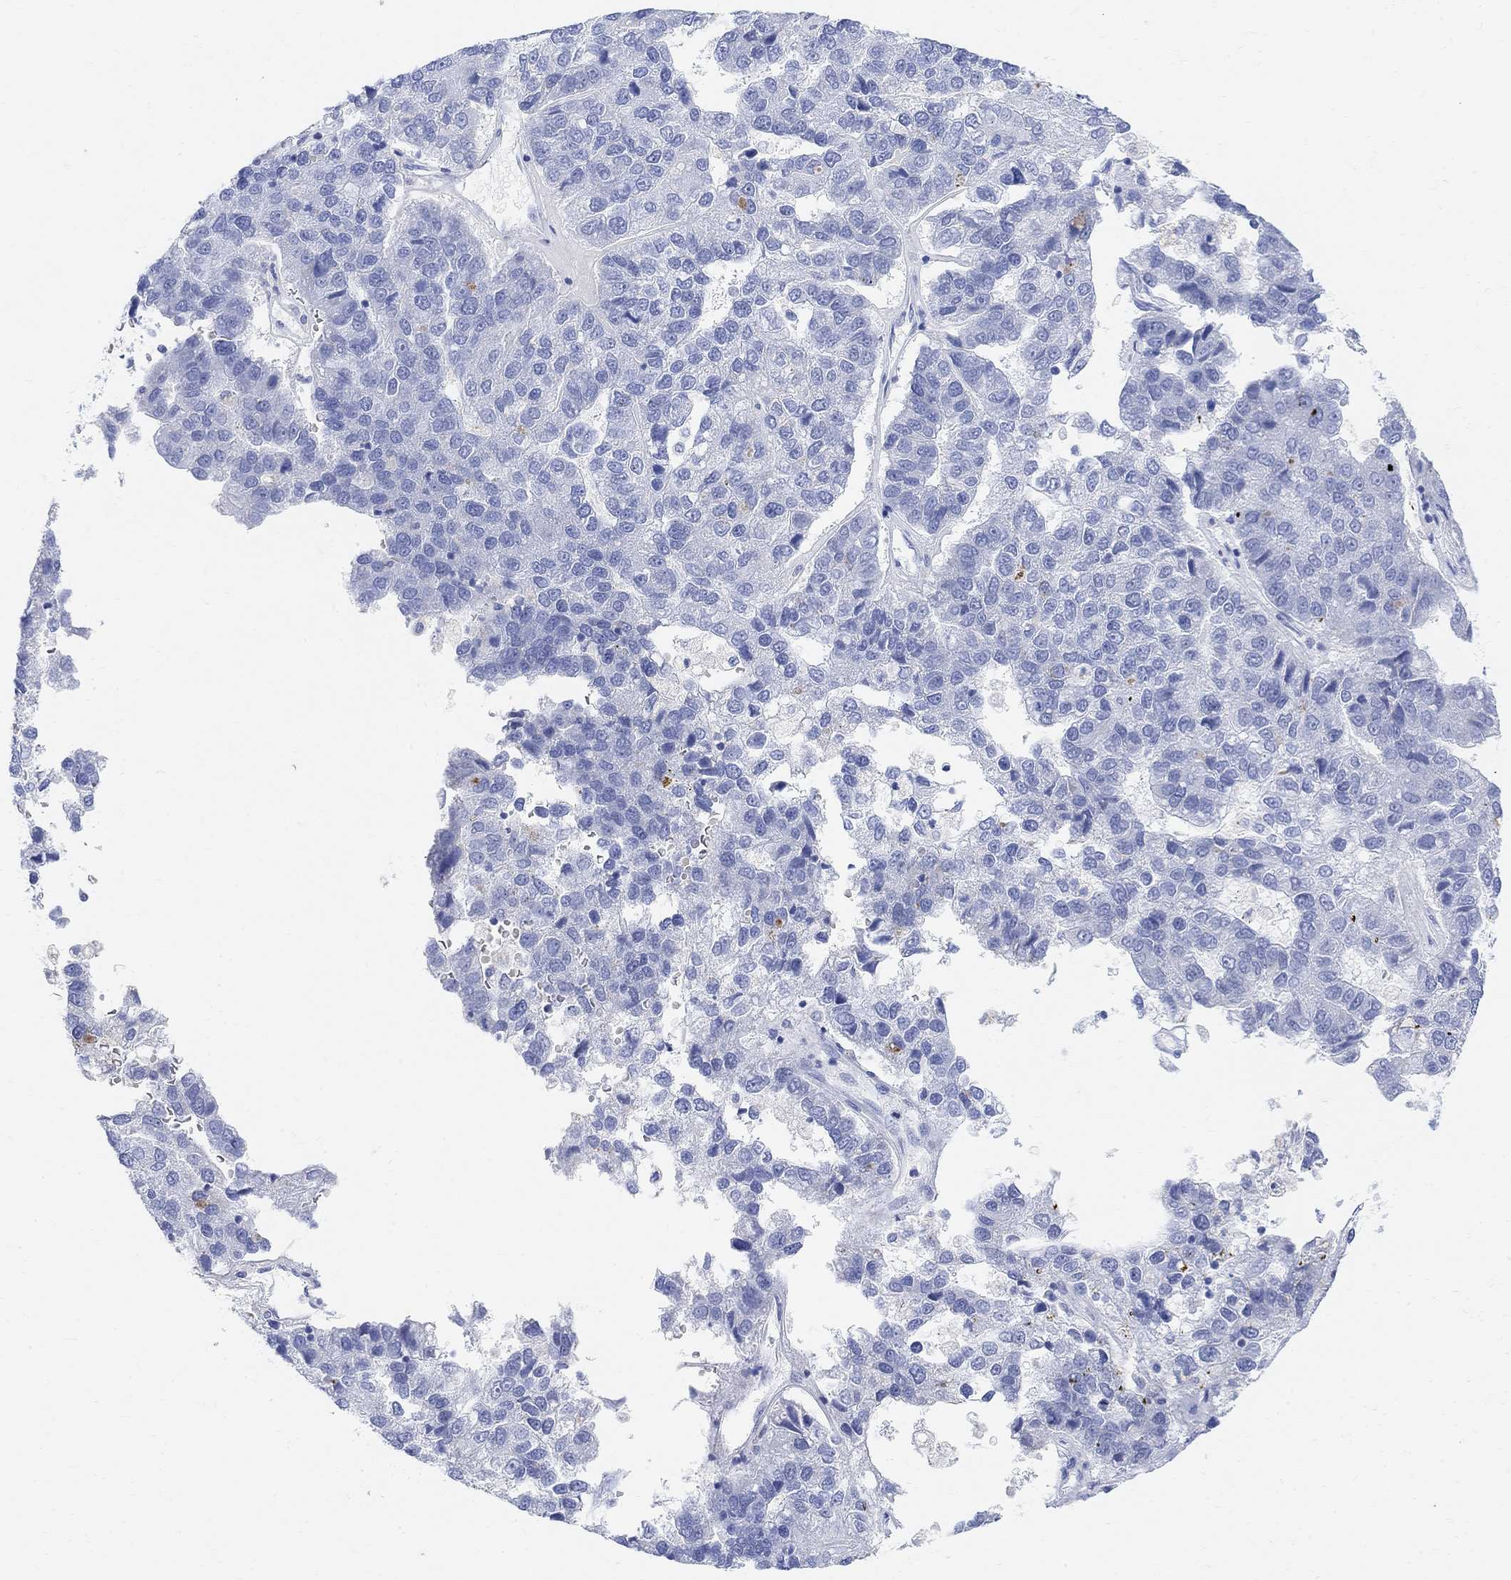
{"staining": {"intensity": "negative", "quantity": "none", "location": "none"}, "tissue": "pancreatic cancer", "cell_type": "Tumor cells", "image_type": "cancer", "snomed": [{"axis": "morphology", "description": "Adenocarcinoma, NOS"}, {"axis": "topography", "description": "Pancreas"}], "caption": "Protein analysis of adenocarcinoma (pancreatic) reveals no significant expression in tumor cells. Nuclei are stained in blue.", "gene": "RETNLB", "patient": {"sex": "female", "age": 61}}